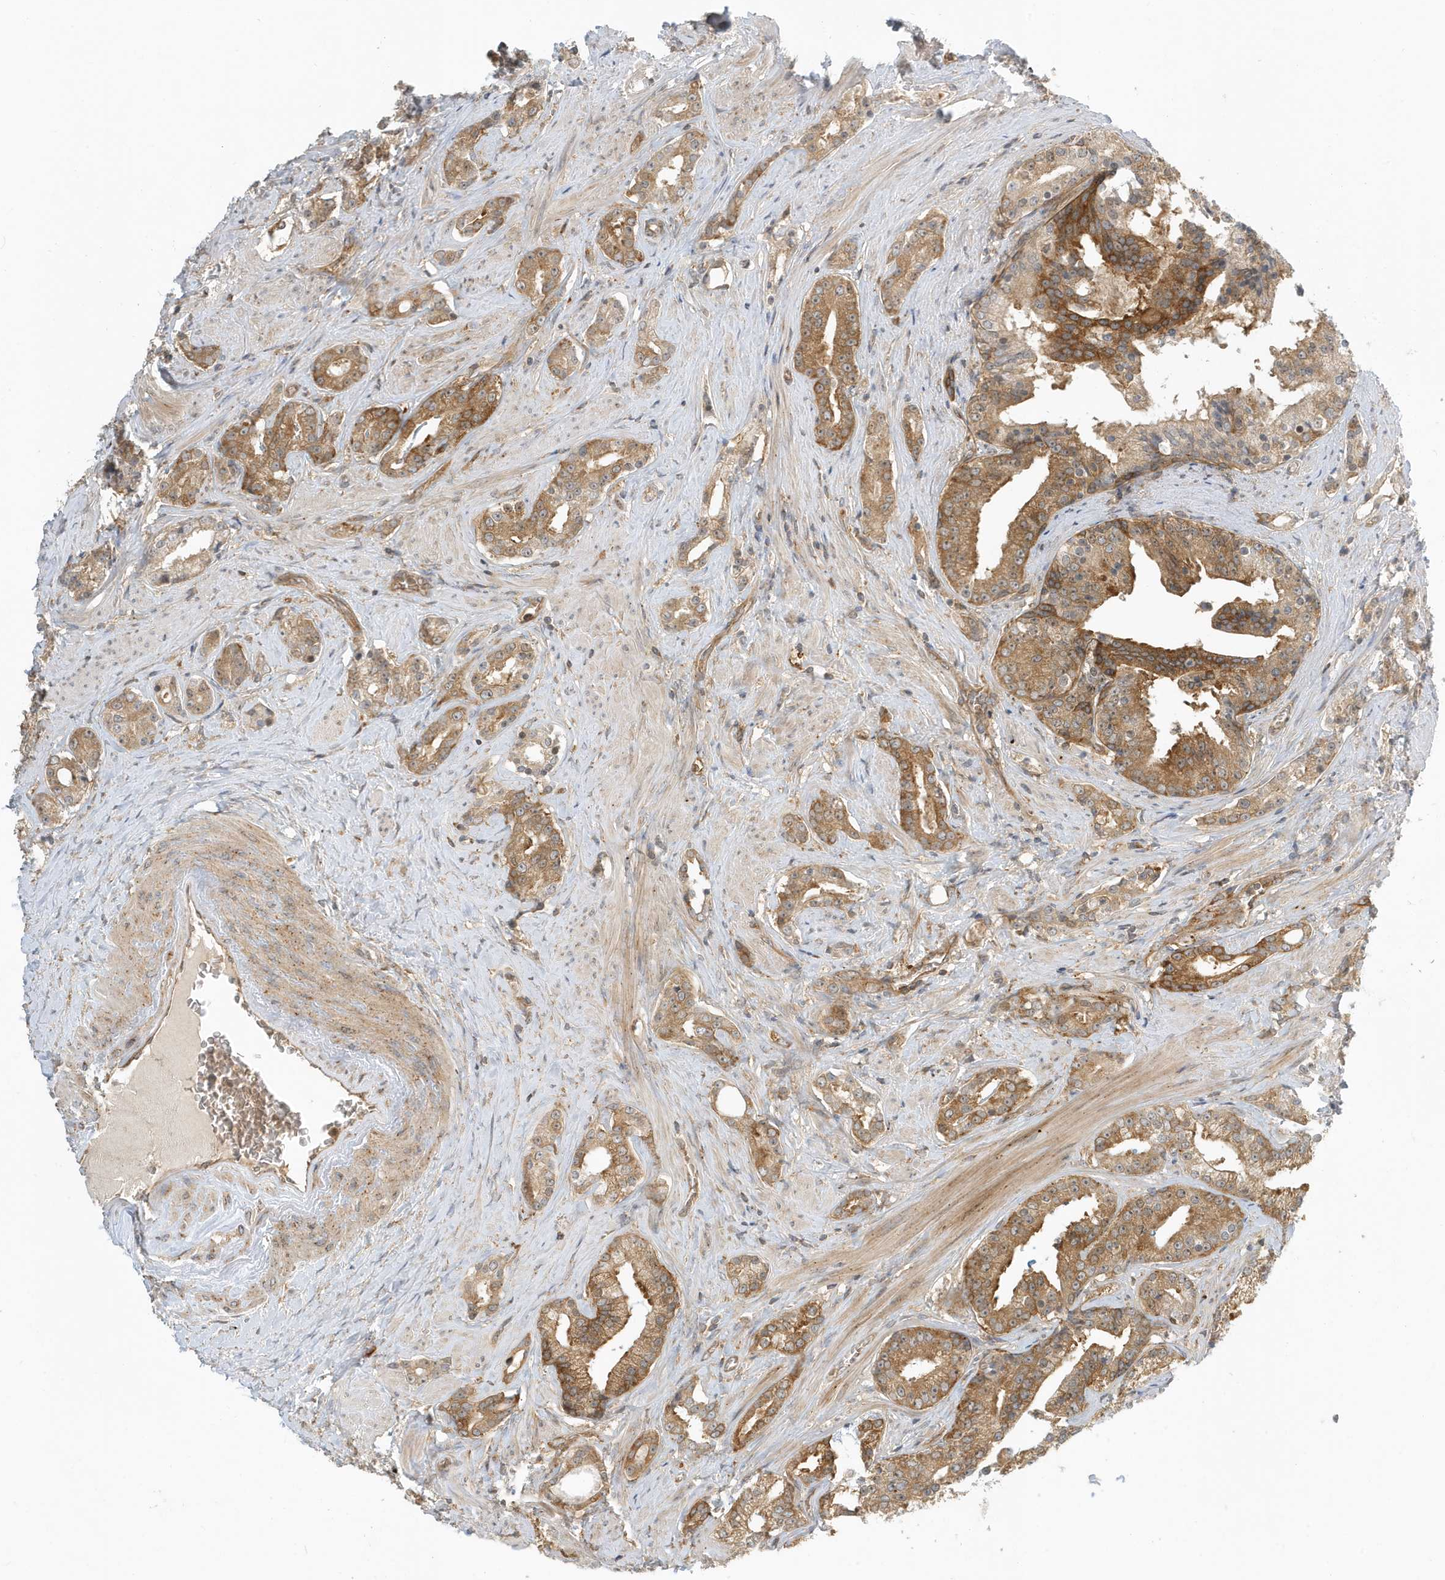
{"staining": {"intensity": "moderate", "quantity": ">75%", "location": "cytoplasmic/membranous"}, "tissue": "prostate cancer", "cell_type": "Tumor cells", "image_type": "cancer", "snomed": [{"axis": "morphology", "description": "Adenocarcinoma, High grade"}, {"axis": "topography", "description": "Prostate"}], "caption": "Immunohistochemistry image of prostate cancer (high-grade adenocarcinoma) stained for a protein (brown), which reveals medium levels of moderate cytoplasmic/membranous staining in approximately >75% of tumor cells.", "gene": "FYCO1", "patient": {"sex": "male", "age": 58}}